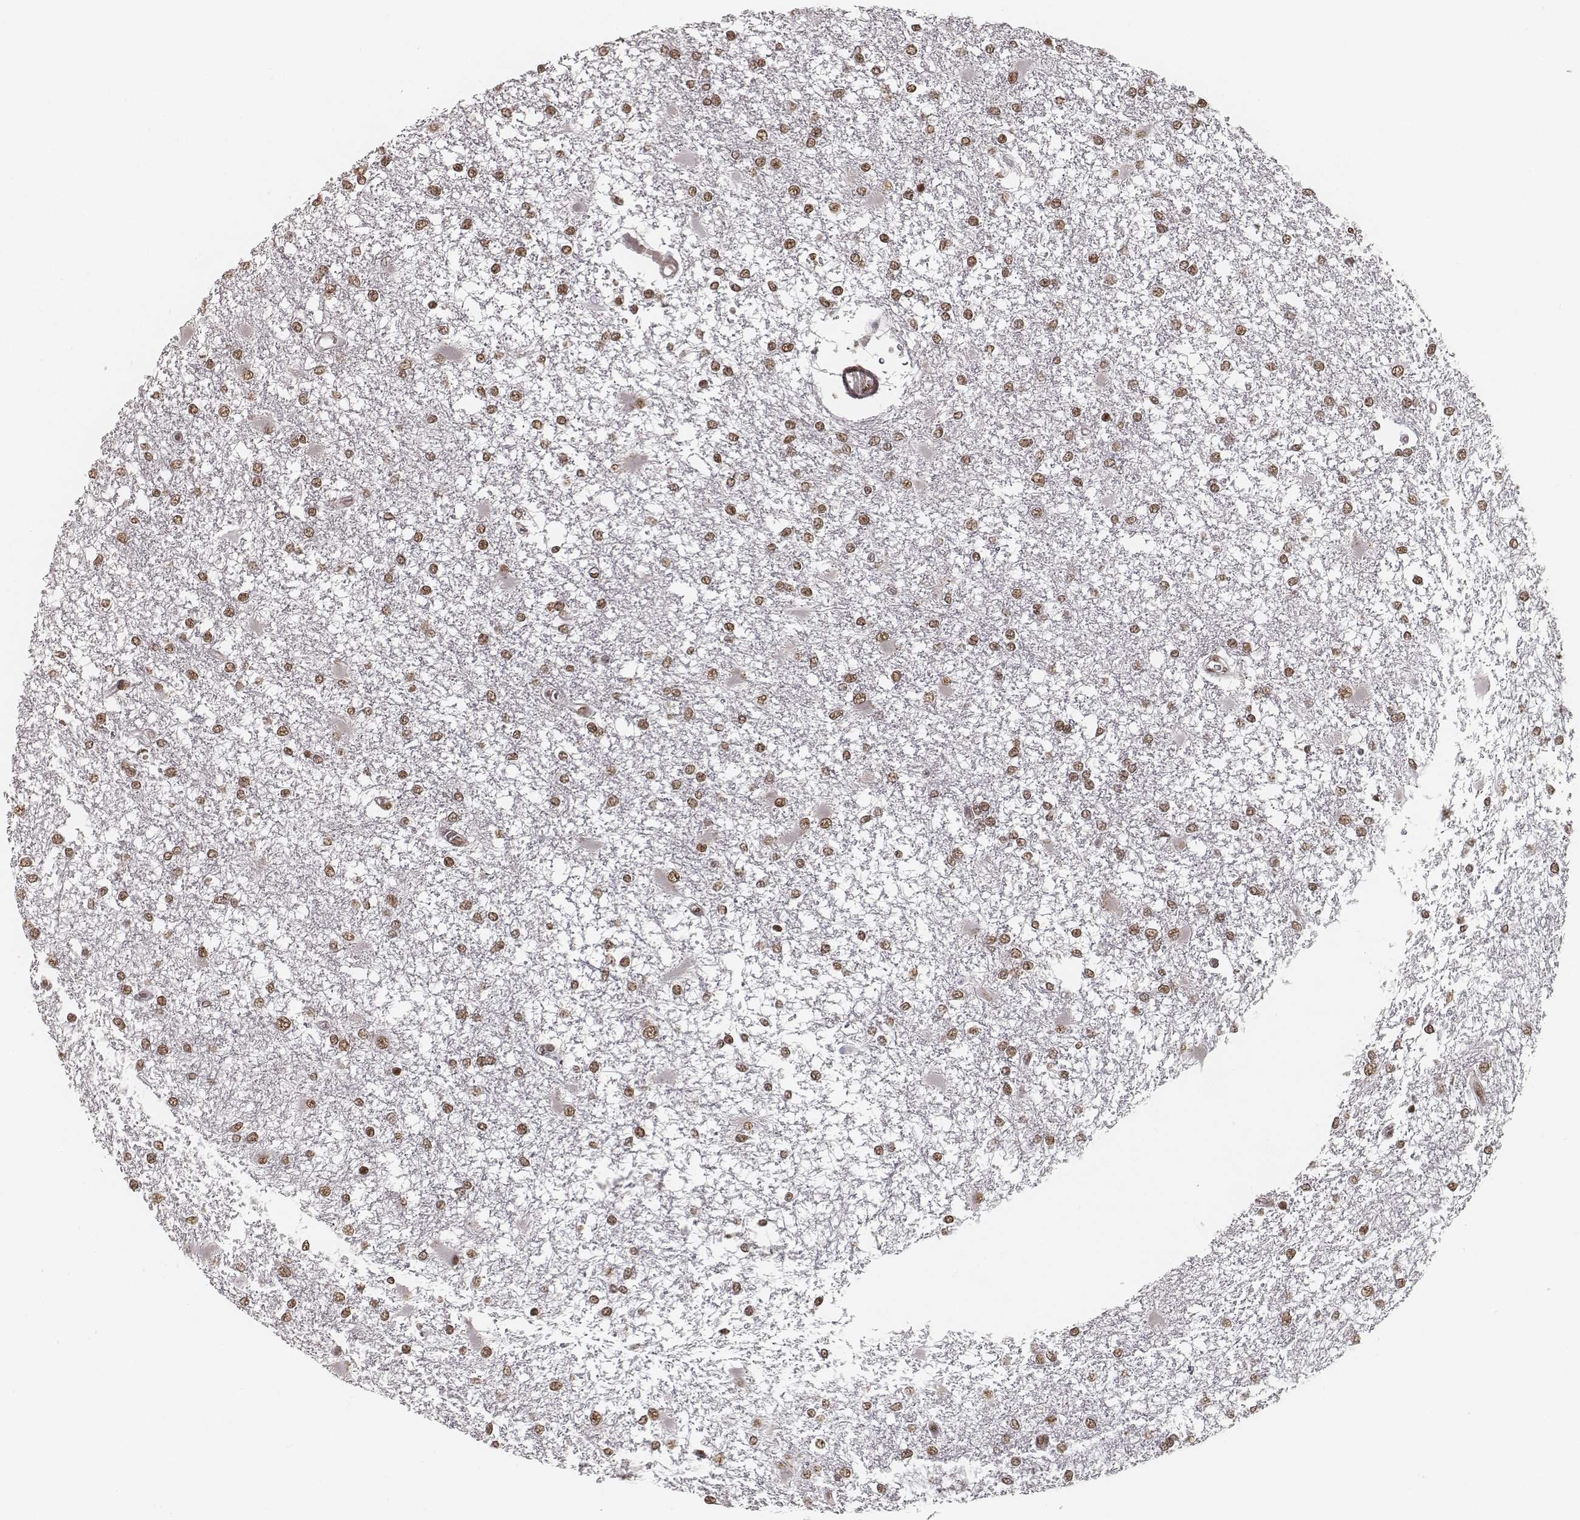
{"staining": {"intensity": "moderate", "quantity": ">75%", "location": "nuclear"}, "tissue": "glioma", "cell_type": "Tumor cells", "image_type": "cancer", "snomed": [{"axis": "morphology", "description": "Glioma, malignant, High grade"}, {"axis": "topography", "description": "Cerebral cortex"}], "caption": "Malignant glioma (high-grade) stained with a brown dye demonstrates moderate nuclear positive expression in about >75% of tumor cells.", "gene": "HMGA2", "patient": {"sex": "male", "age": 79}}